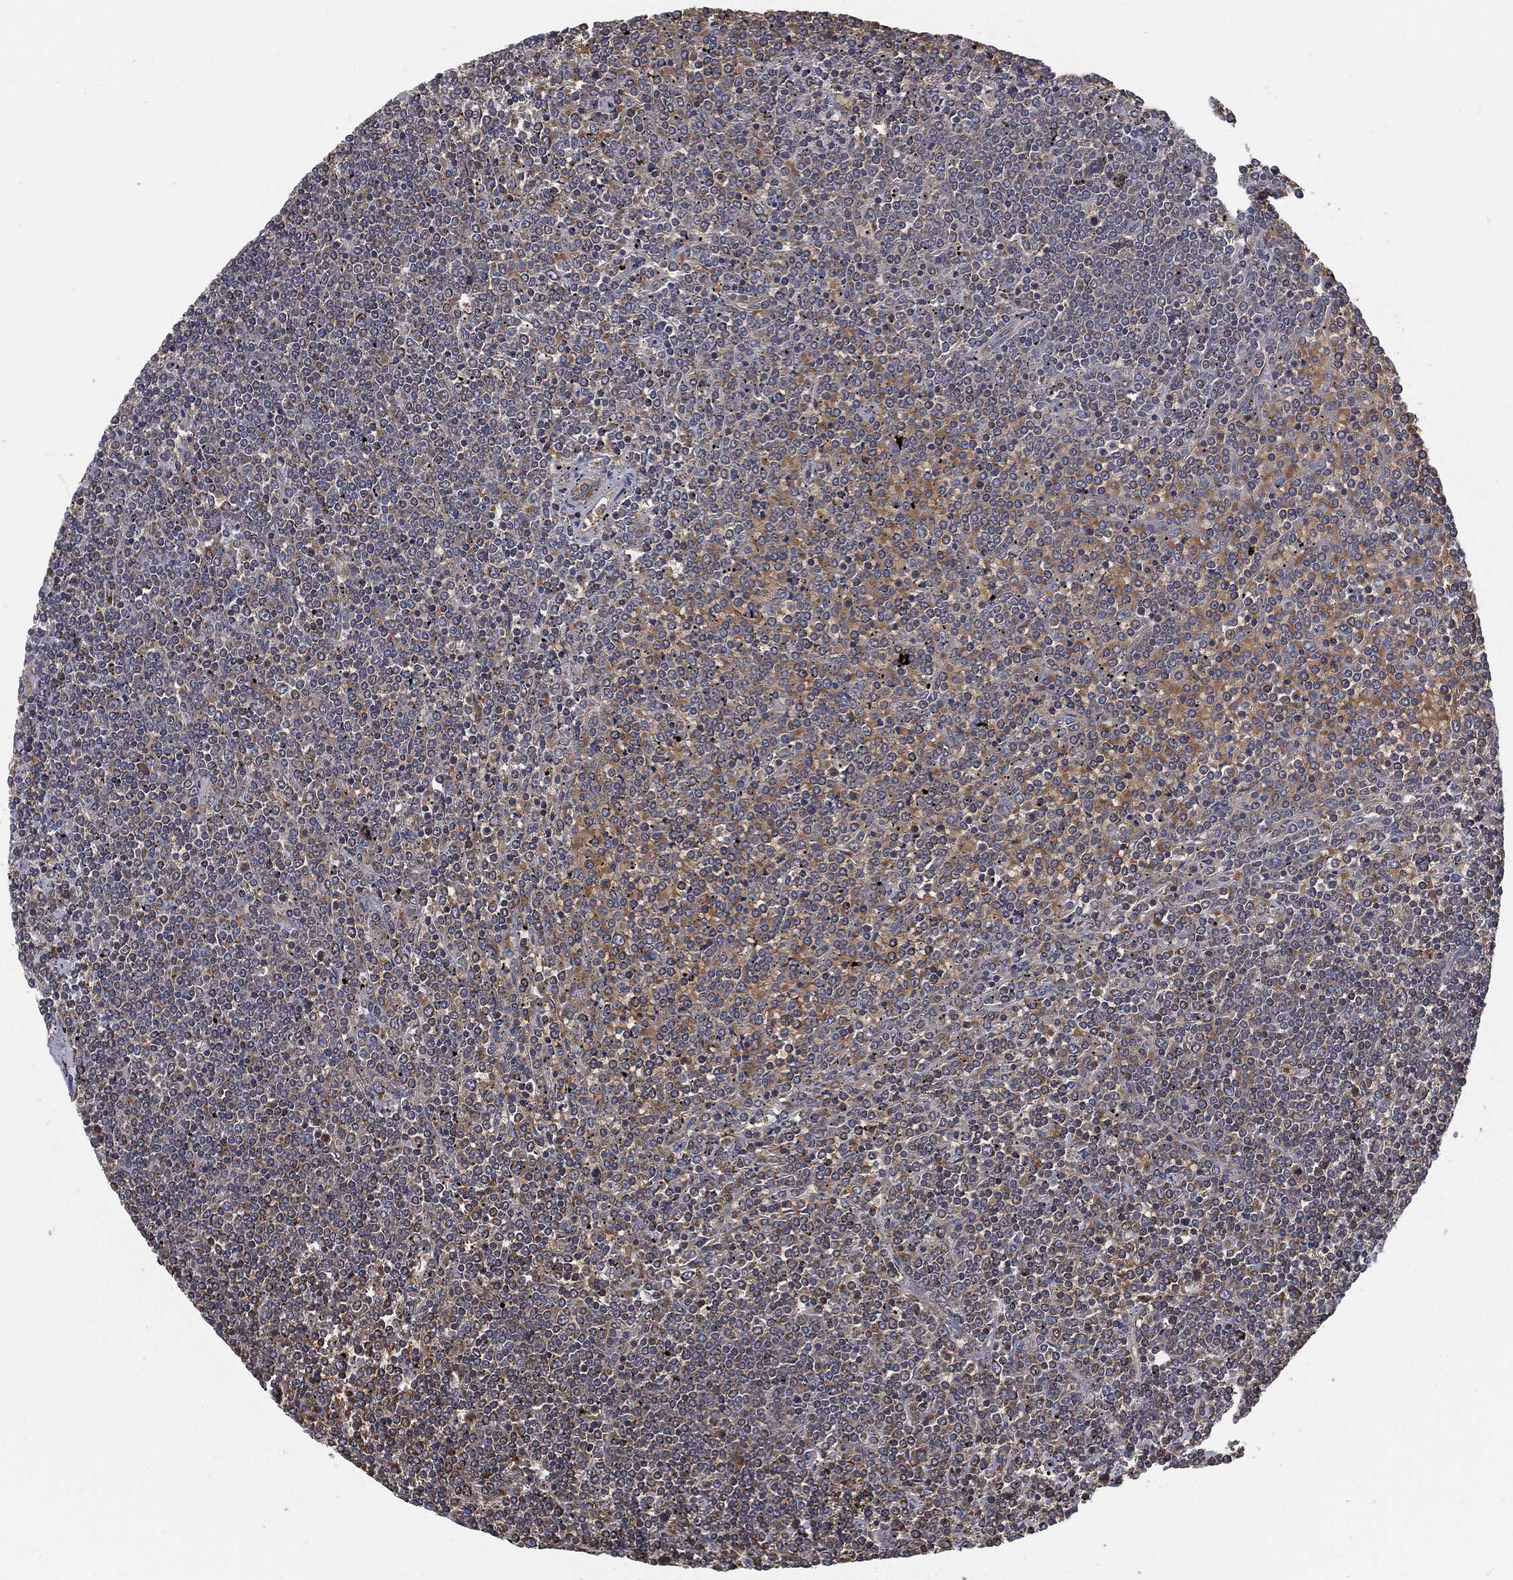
{"staining": {"intensity": "weak", "quantity": "<25%", "location": "cytoplasmic/membranous"}, "tissue": "lymphoma", "cell_type": "Tumor cells", "image_type": "cancer", "snomed": [{"axis": "morphology", "description": "Malignant lymphoma, non-Hodgkin's type, Low grade"}, {"axis": "topography", "description": "Spleen"}], "caption": "IHC of lymphoma displays no staining in tumor cells.", "gene": "PRDX4", "patient": {"sex": "female", "age": 19}}